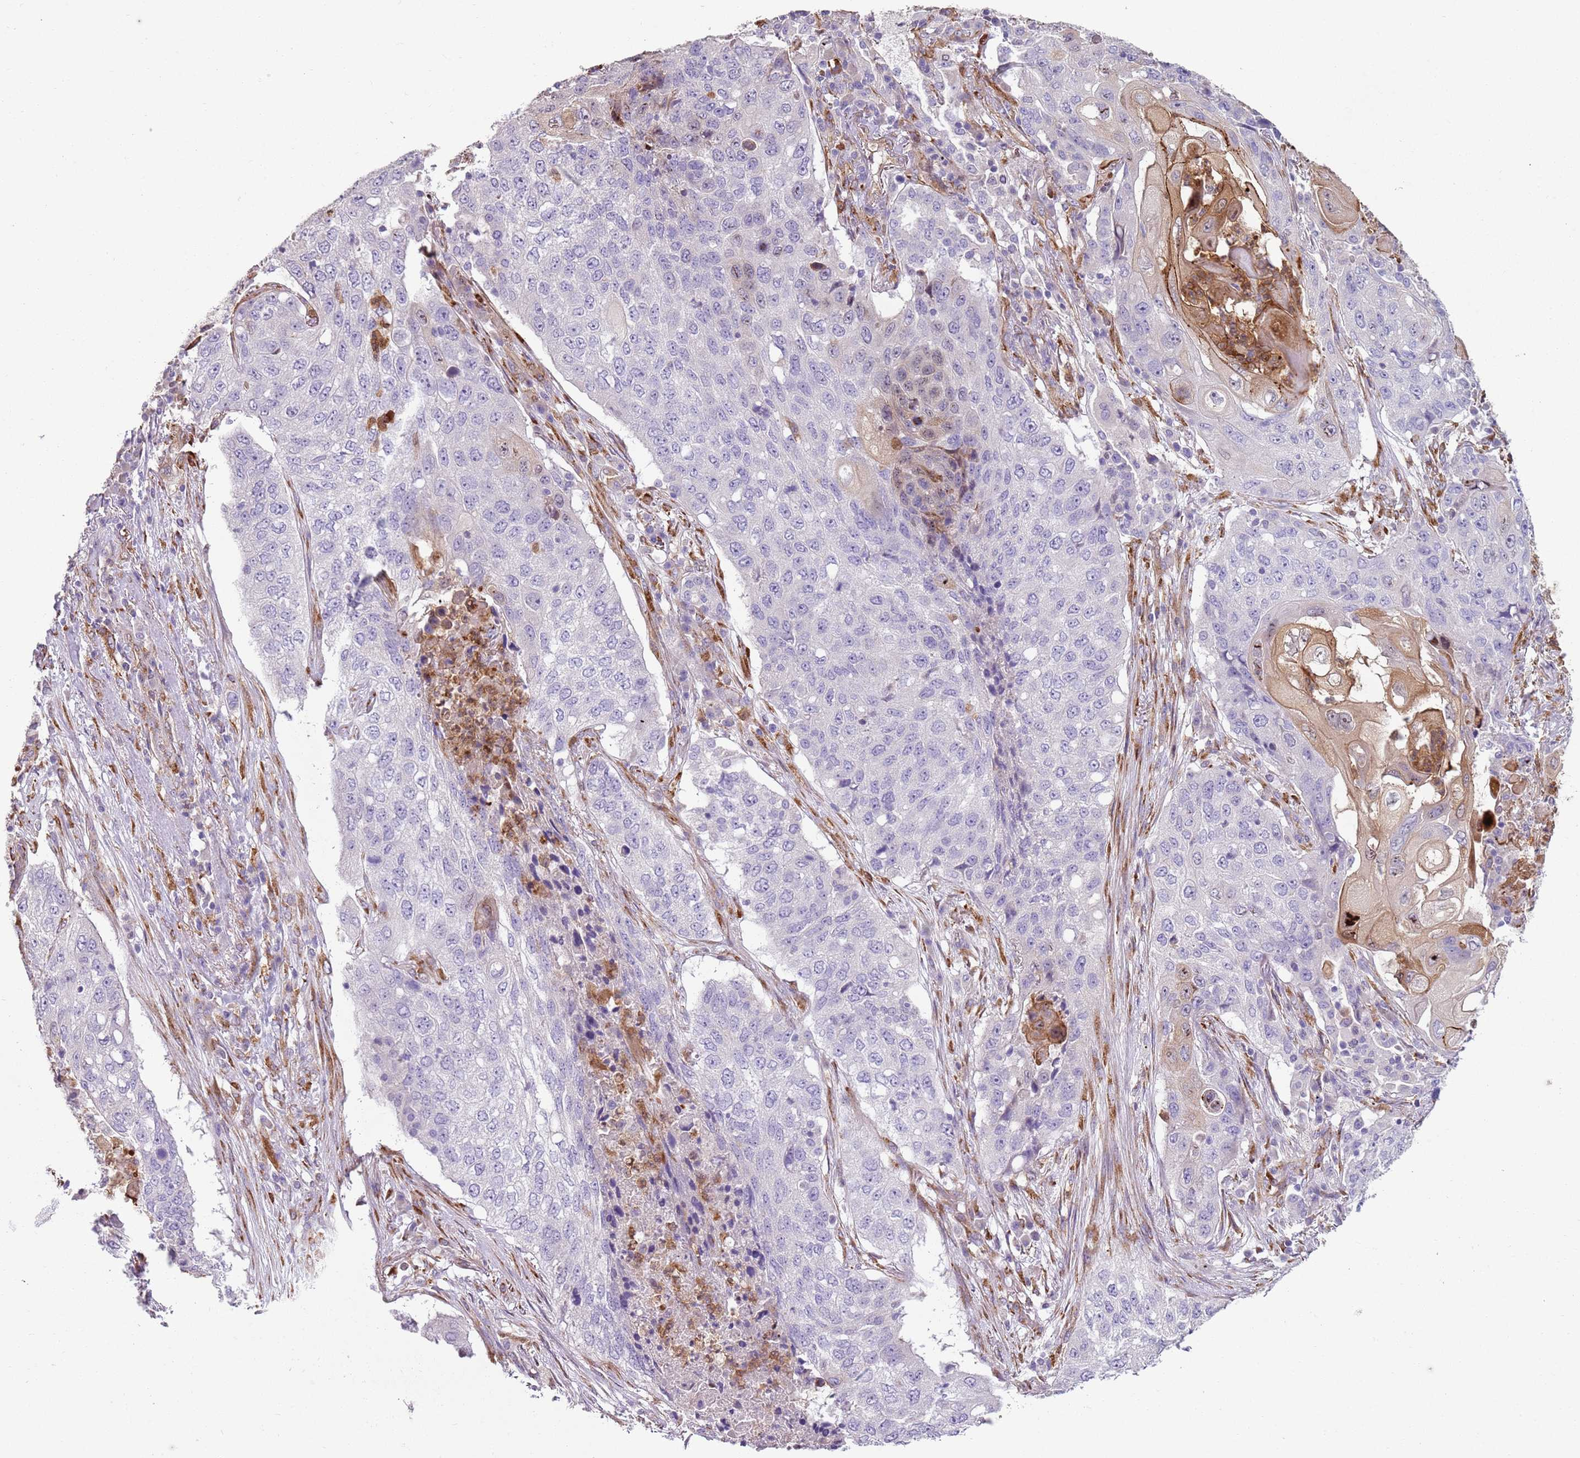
{"staining": {"intensity": "negative", "quantity": "none", "location": "none"}, "tissue": "lung cancer", "cell_type": "Tumor cells", "image_type": "cancer", "snomed": [{"axis": "morphology", "description": "Squamous cell carcinoma, NOS"}, {"axis": "topography", "description": "Lung"}], "caption": "High magnification brightfield microscopy of lung cancer (squamous cell carcinoma) stained with DAB (brown) and counterstained with hematoxylin (blue): tumor cells show no significant staining.", "gene": "PHLPP2", "patient": {"sex": "female", "age": 63}}